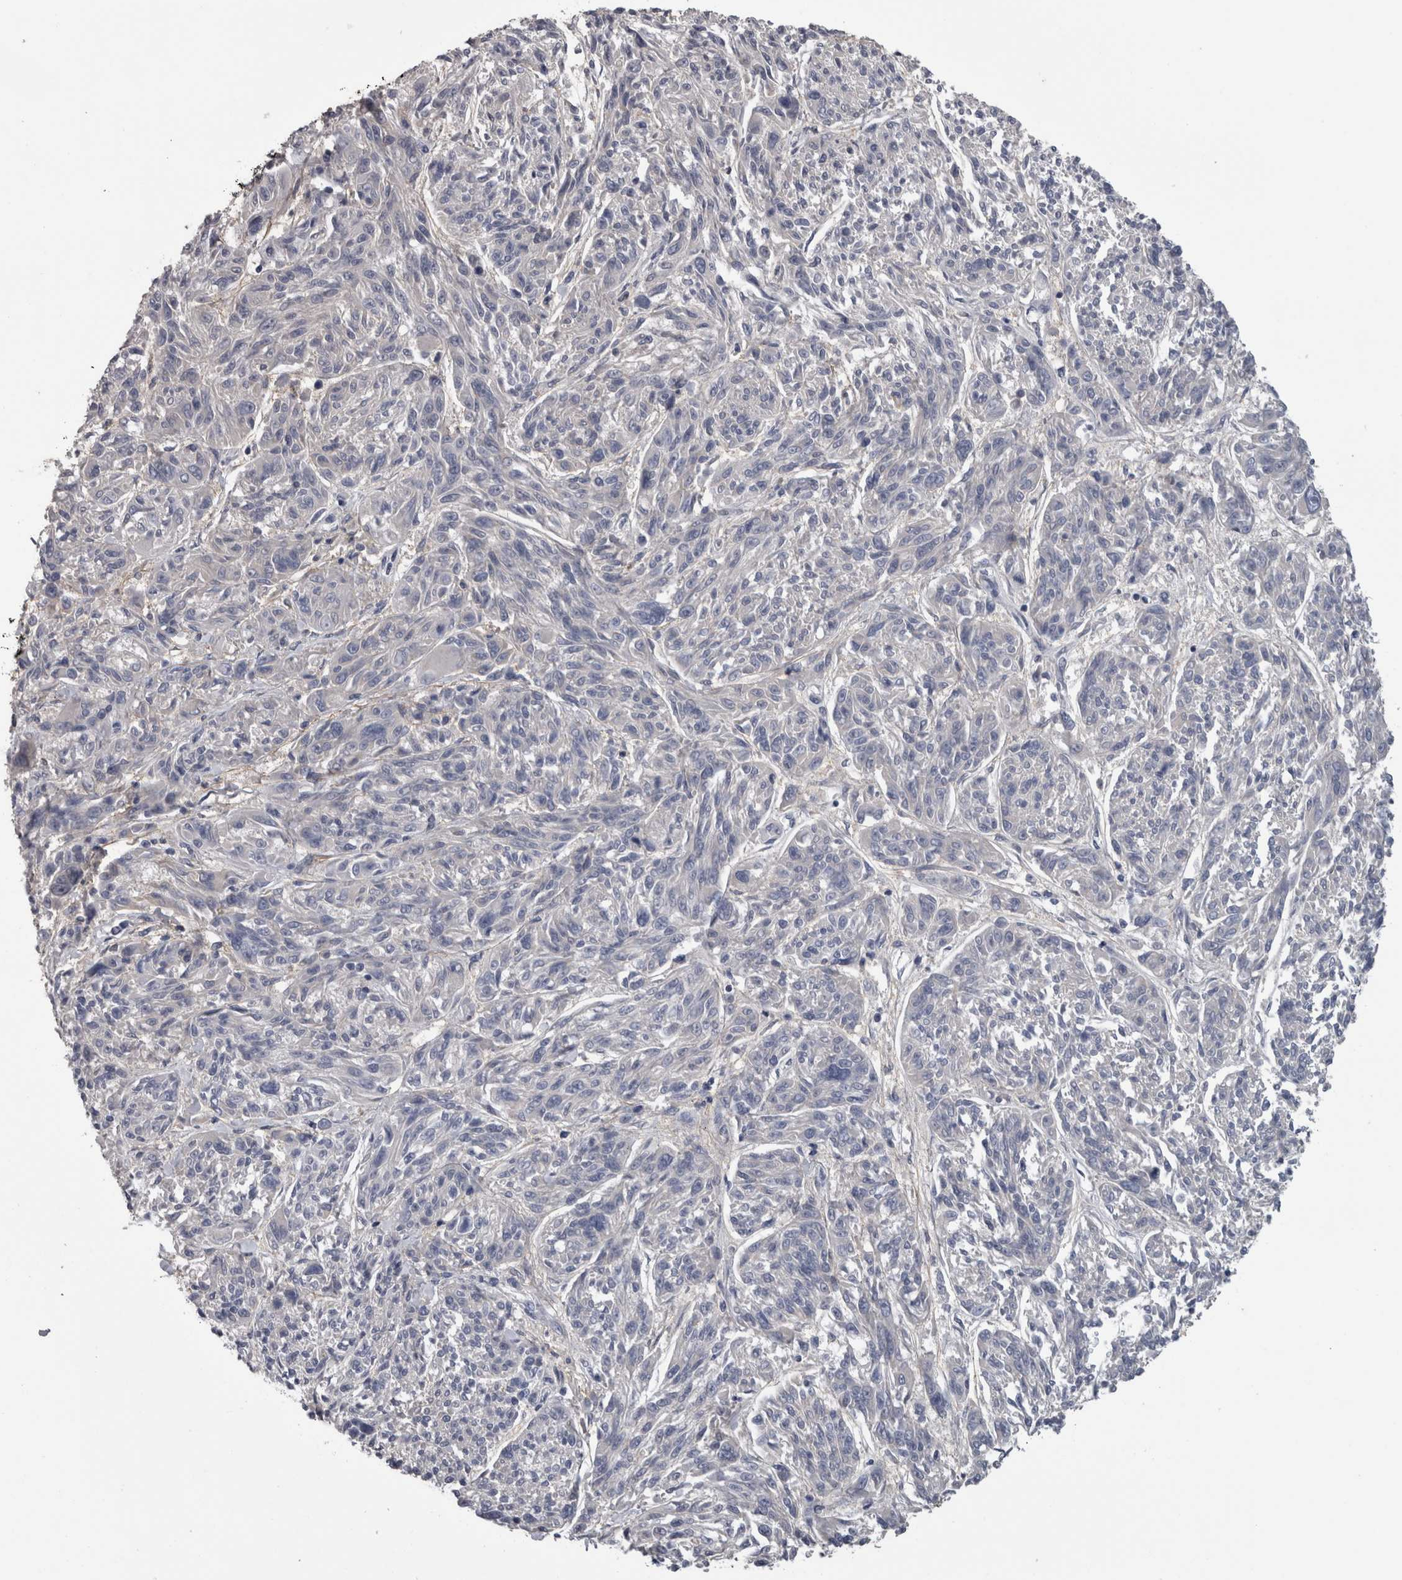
{"staining": {"intensity": "negative", "quantity": "none", "location": "none"}, "tissue": "melanoma", "cell_type": "Tumor cells", "image_type": "cancer", "snomed": [{"axis": "morphology", "description": "Malignant melanoma, NOS"}, {"axis": "topography", "description": "Skin"}], "caption": "Immunohistochemistry (IHC) of human malignant melanoma displays no positivity in tumor cells.", "gene": "EFEMP2", "patient": {"sex": "male", "age": 53}}